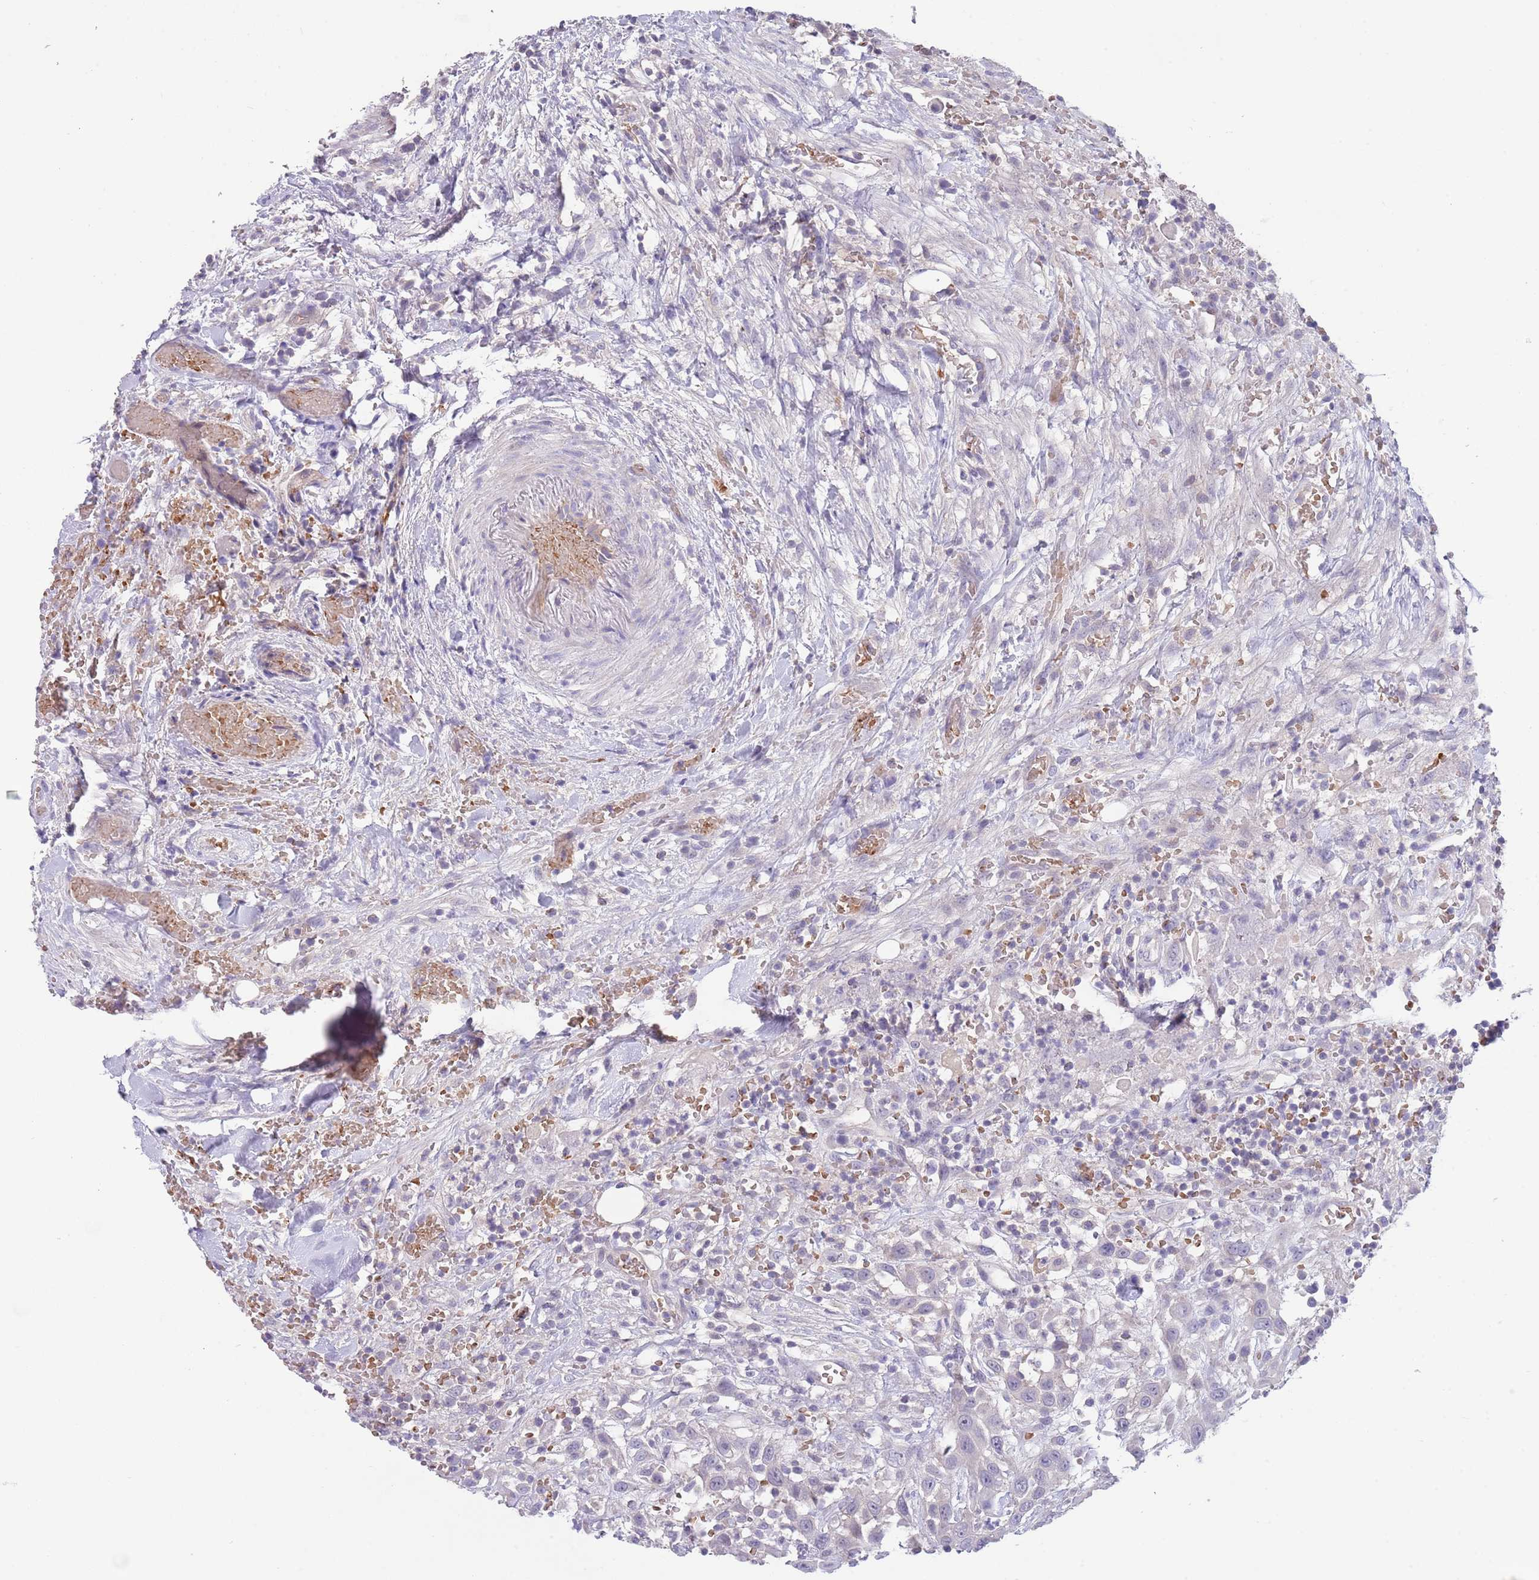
{"staining": {"intensity": "negative", "quantity": "none", "location": "none"}, "tissue": "head and neck cancer", "cell_type": "Tumor cells", "image_type": "cancer", "snomed": [{"axis": "morphology", "description": "Squamous cell carcinoma, NOS"}, {"axis": "topography", "description": "Head-Neck"}], "caption": "Tumor cells are negative for protein expression in human head and neck squamous cell carcinoma.", "gene": "ZNF14", "patient": {"sex": "male", "age": 81}}